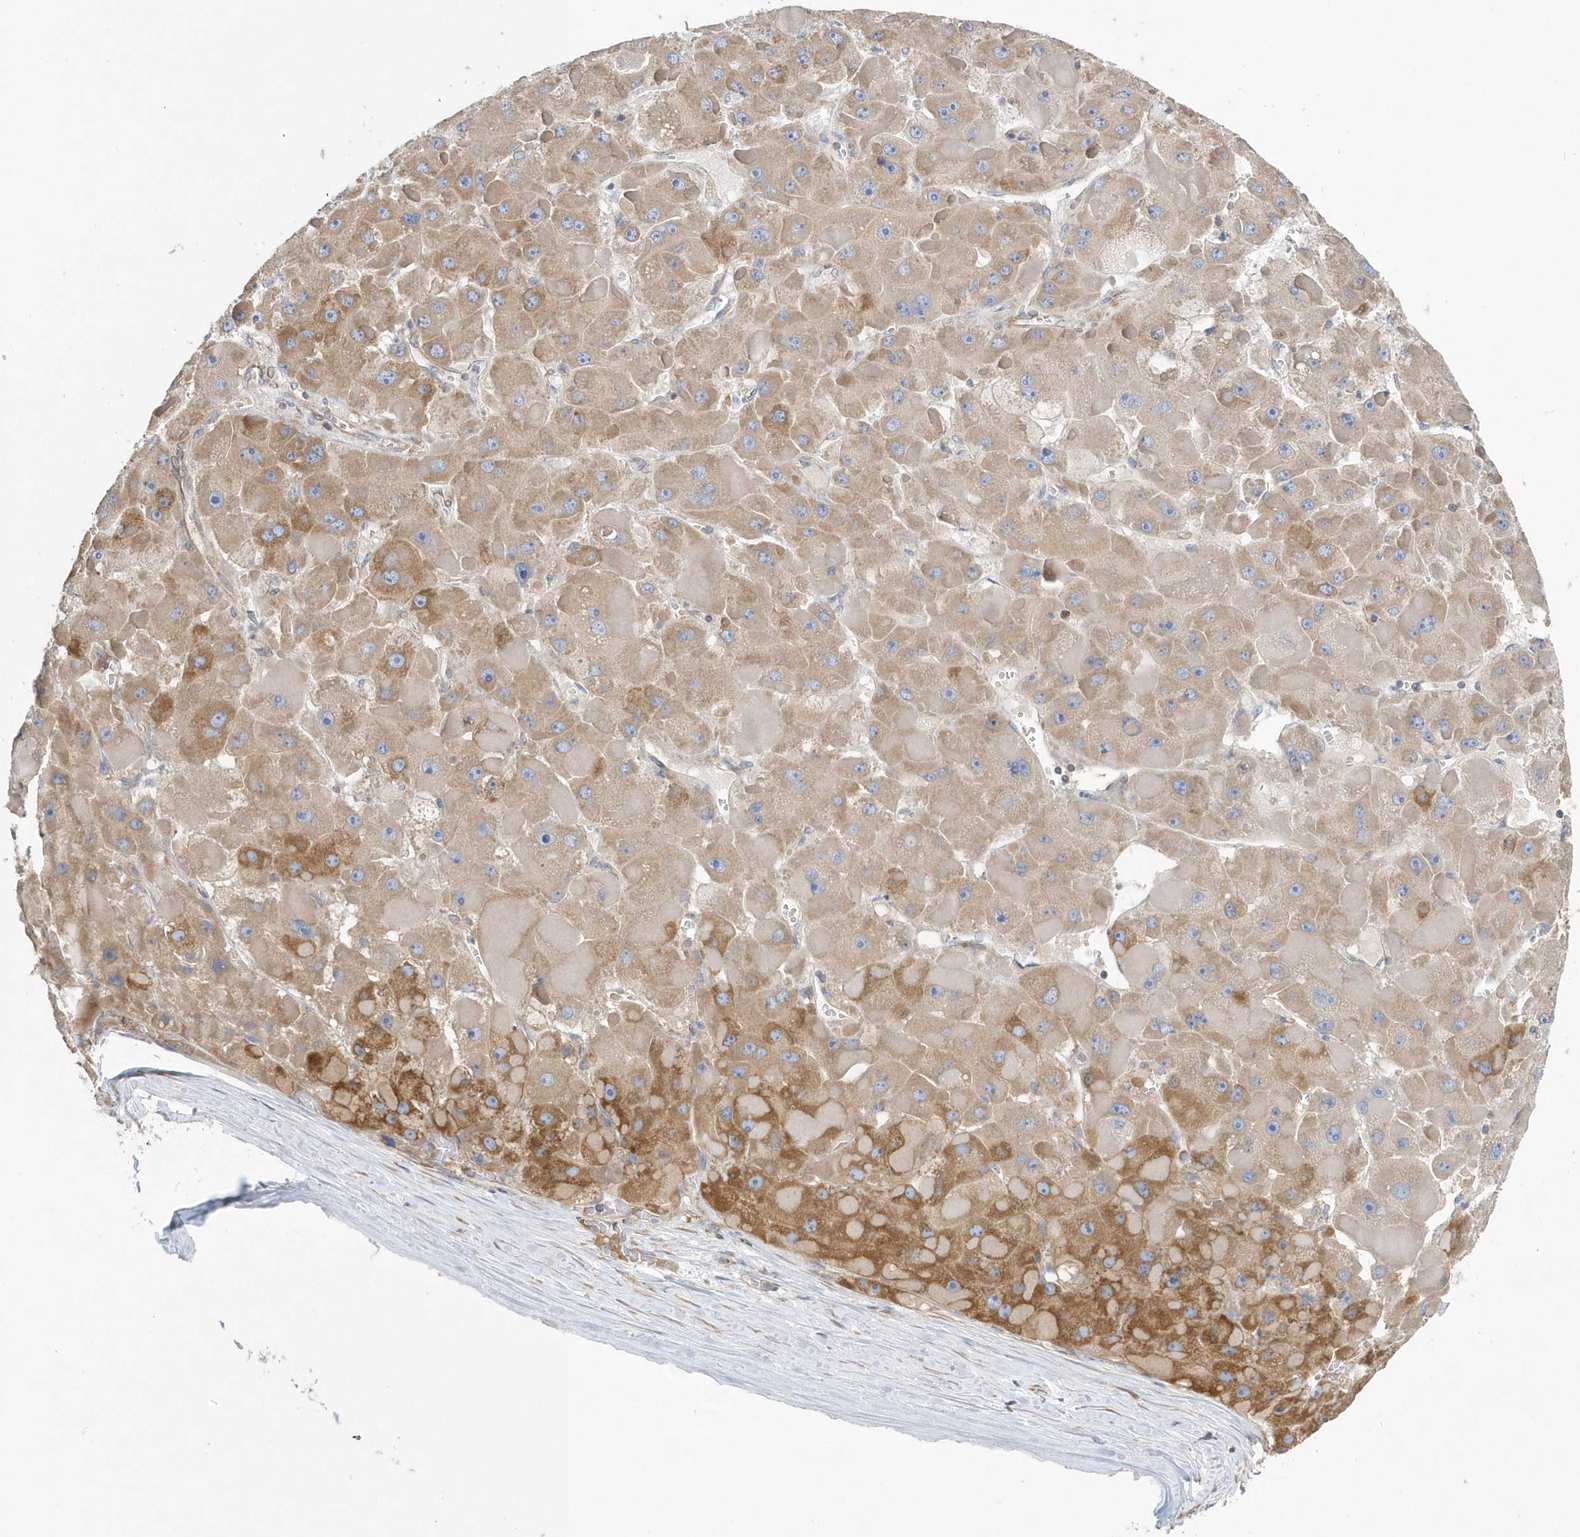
{"staining": {"intensity": "moderate", "quantity": "25%-75%", "location": "cytoplasmic/membranous"}, "tissue": "liver cancer", "cell_type": "Tumor cells", "image_type": "cancer", "snomed": [{"axis": "morphology", "description": "Carcinoma, Hepatocellular, NOS"}, {"axis": "topography", "description": "Liver"}], "caption": "A photomicrograph showing moderate cytoplasmic/membranous expression in about 25%-75% of tumor cells in liver cancer (hepatocellular carcinoma), as visualized by brown immunohistochemical staining.", "gene": "SPATA5", "patient": {"sex": "female", "age": 73}}